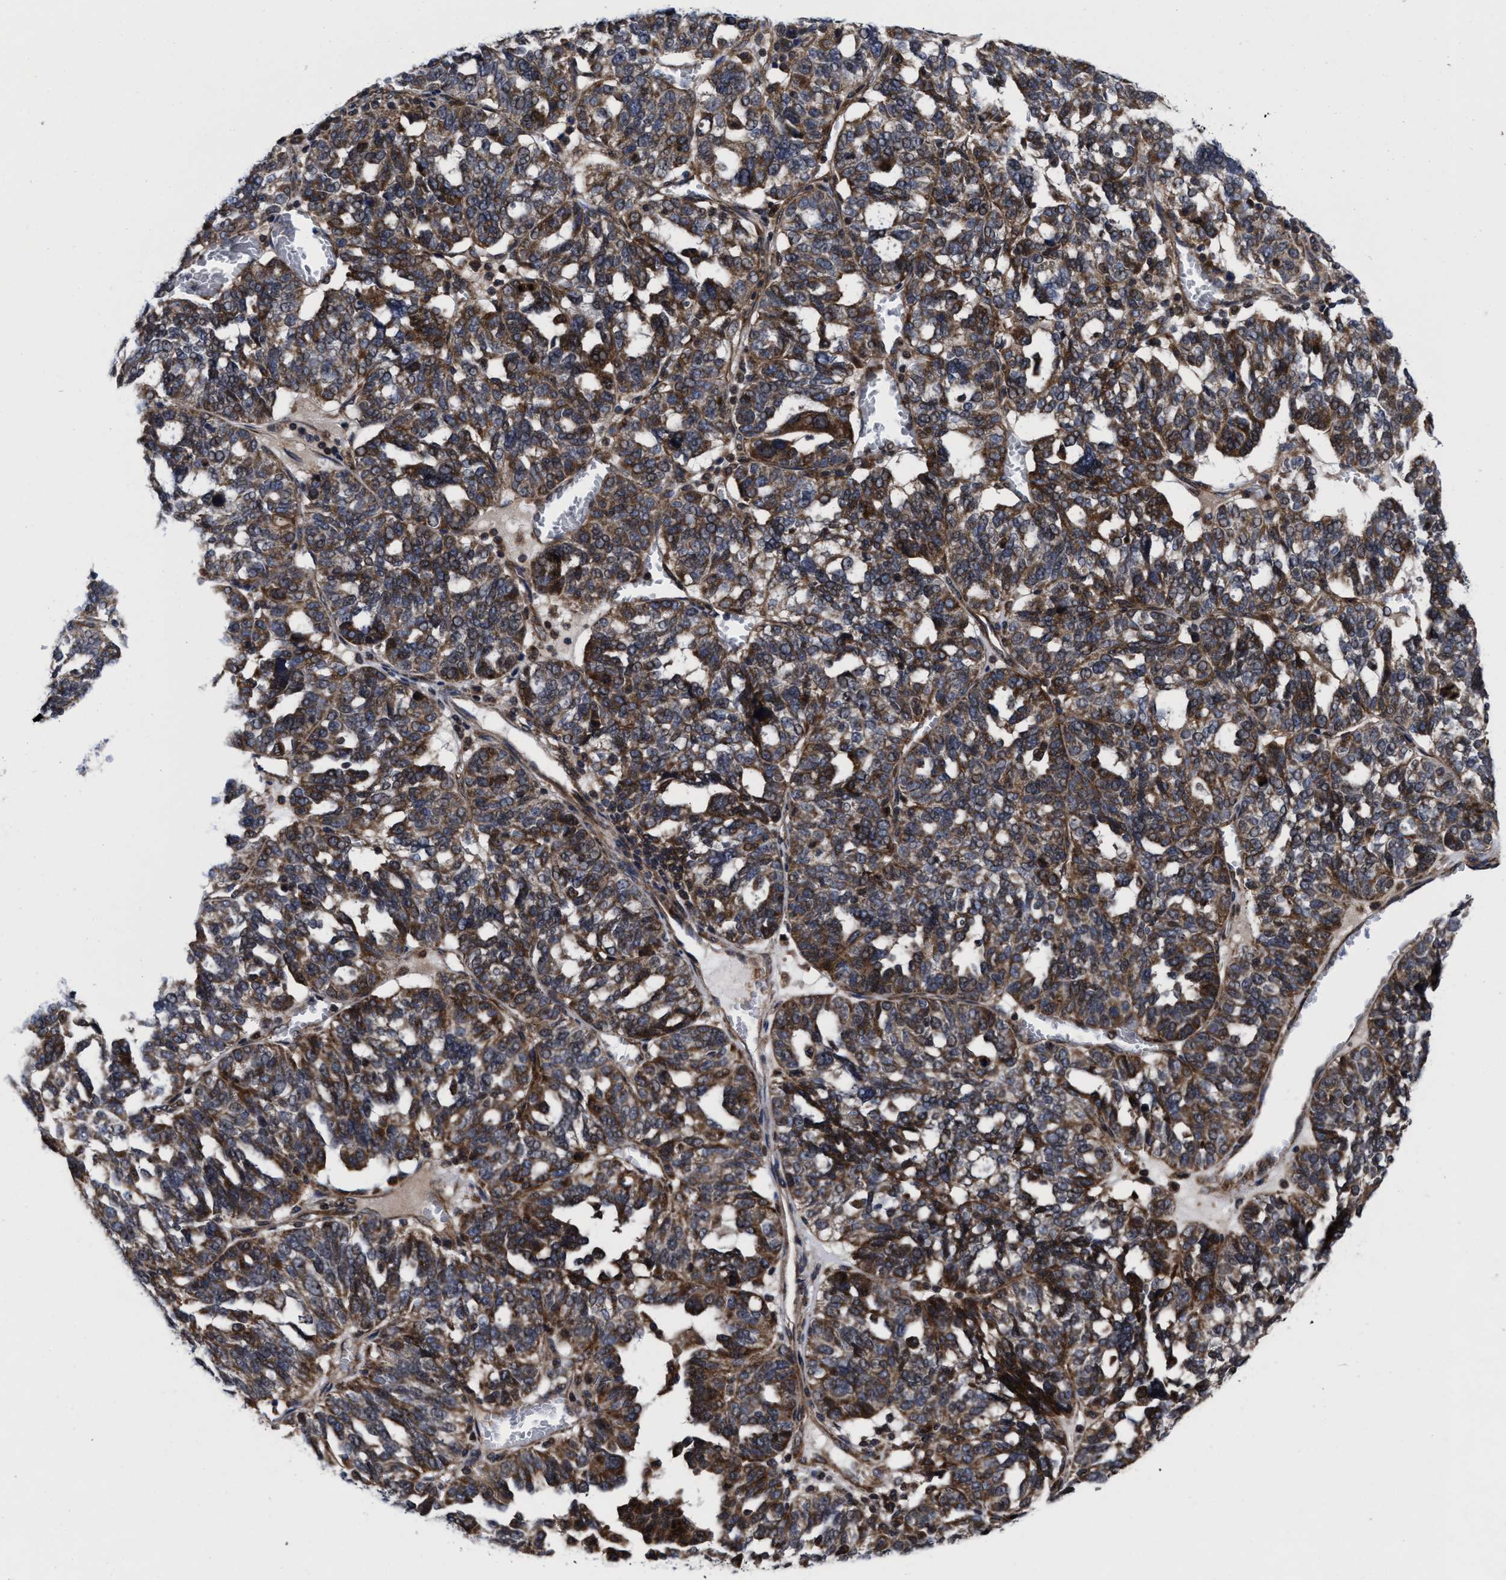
{"staining": {"intensity": "strong", "quantity": ">75%", "location": "cytoplasmic/membranous"}, "tissue": "ovarian cancer", "cell_type": "Tumor cells", "image_type": "cancer", "snomed": [{"axis": "morphology", "description": "Cystadenocarcinoma, serous, NOS"}, {"axis": "topography", "description": "Ovary"}], "caption": "This photomicrograph exhibits immunohistochemistry (IHC) staining of serous cystadenocarcinoma (ovarian), with high strong cytoplasmic/membranous positivity in about >75% of tumor cells.", "gene": "MRPL50", "patient": {"sex": "female", "age": 59}}